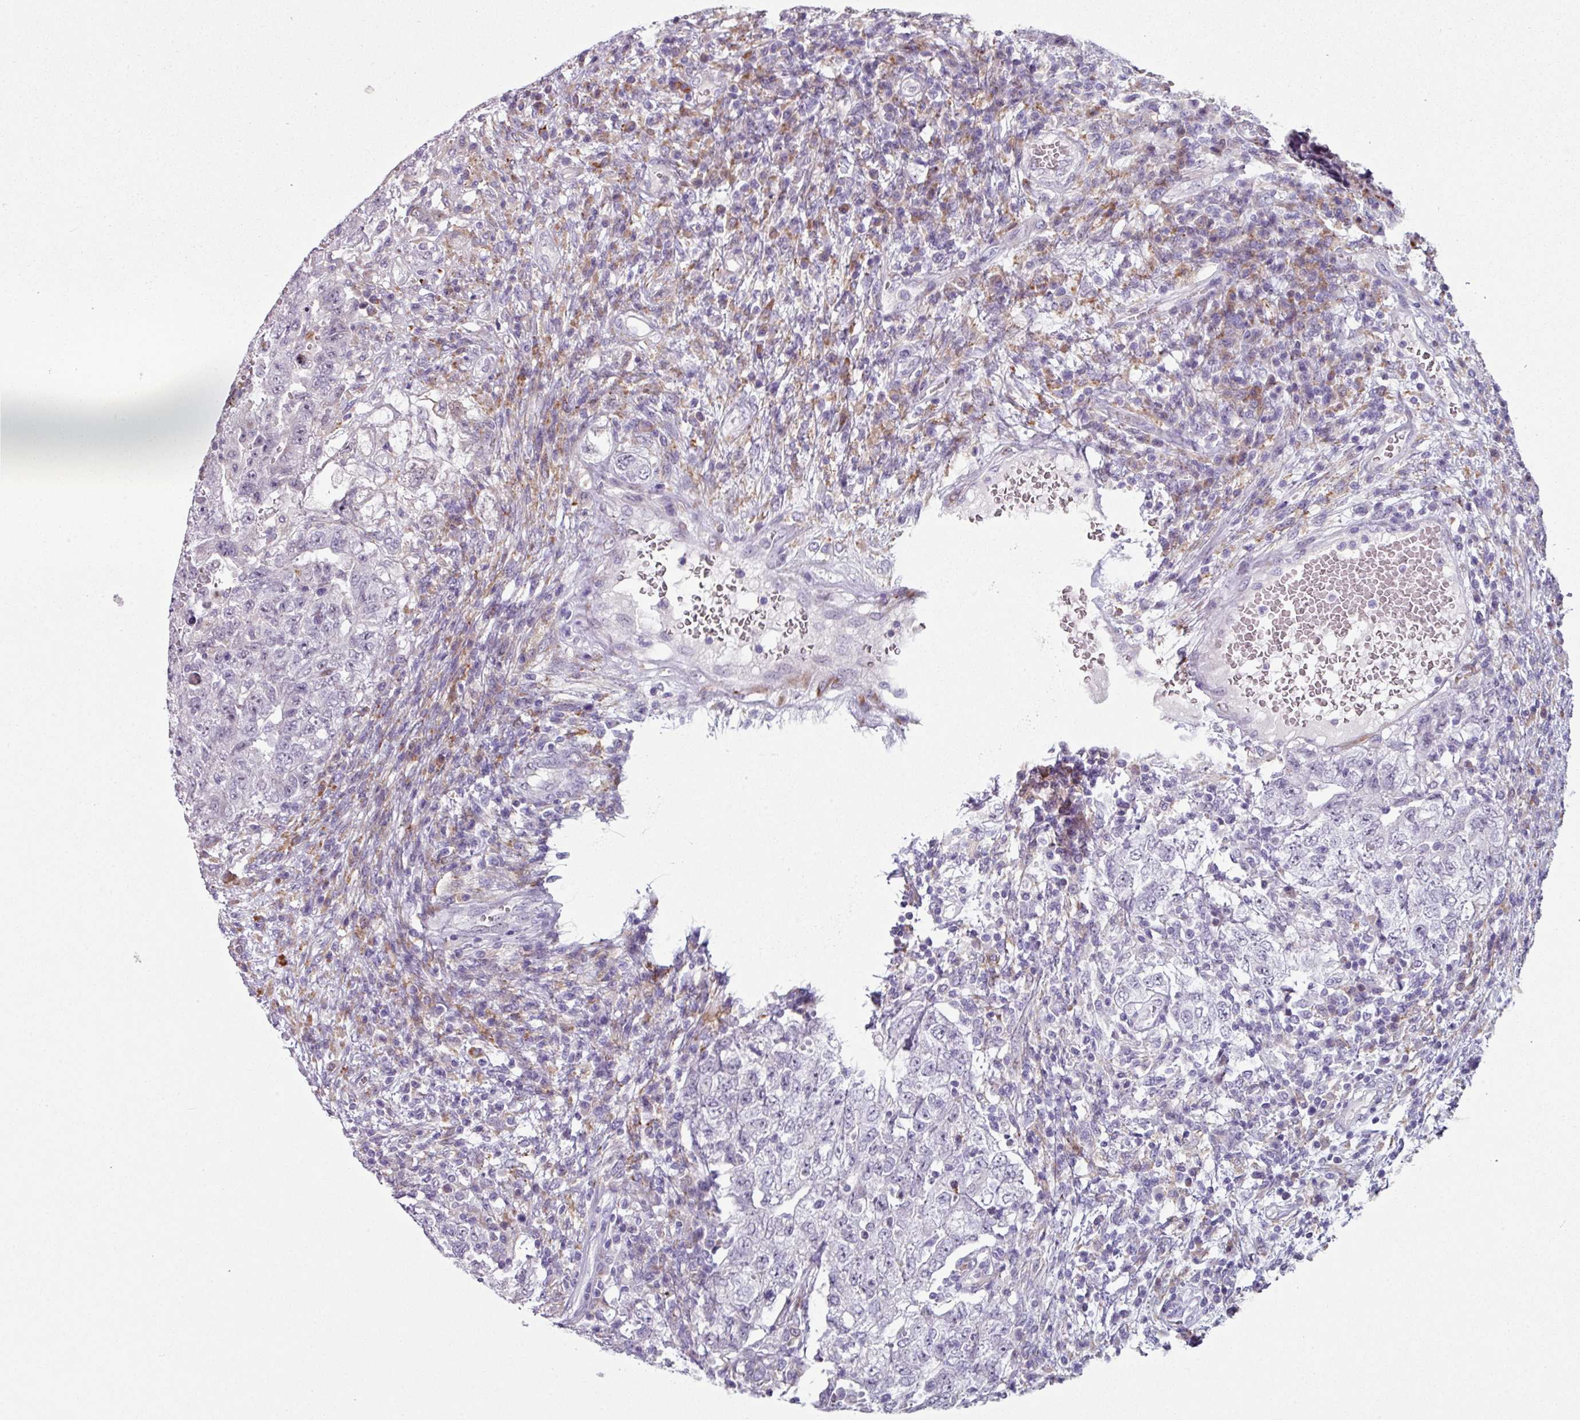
{"staining": {"intensity": "negative", "quantity": "none", "location": "none"}, "tissue": "testis cancer", "cell_type": "Tumor cells", "image_type": "cancer", "snomed": [{"axis": "morphology", "description": "Carcinoma, Embryonal, NOS"}, {"axis": "topography", "description": "Testis"}], "caption": "Testis cancer was stained to show a protein in brown. There is no significant expression in tumor cells.", "gene": "BMS1", "patient": {"sex": "male", "age": 26}}